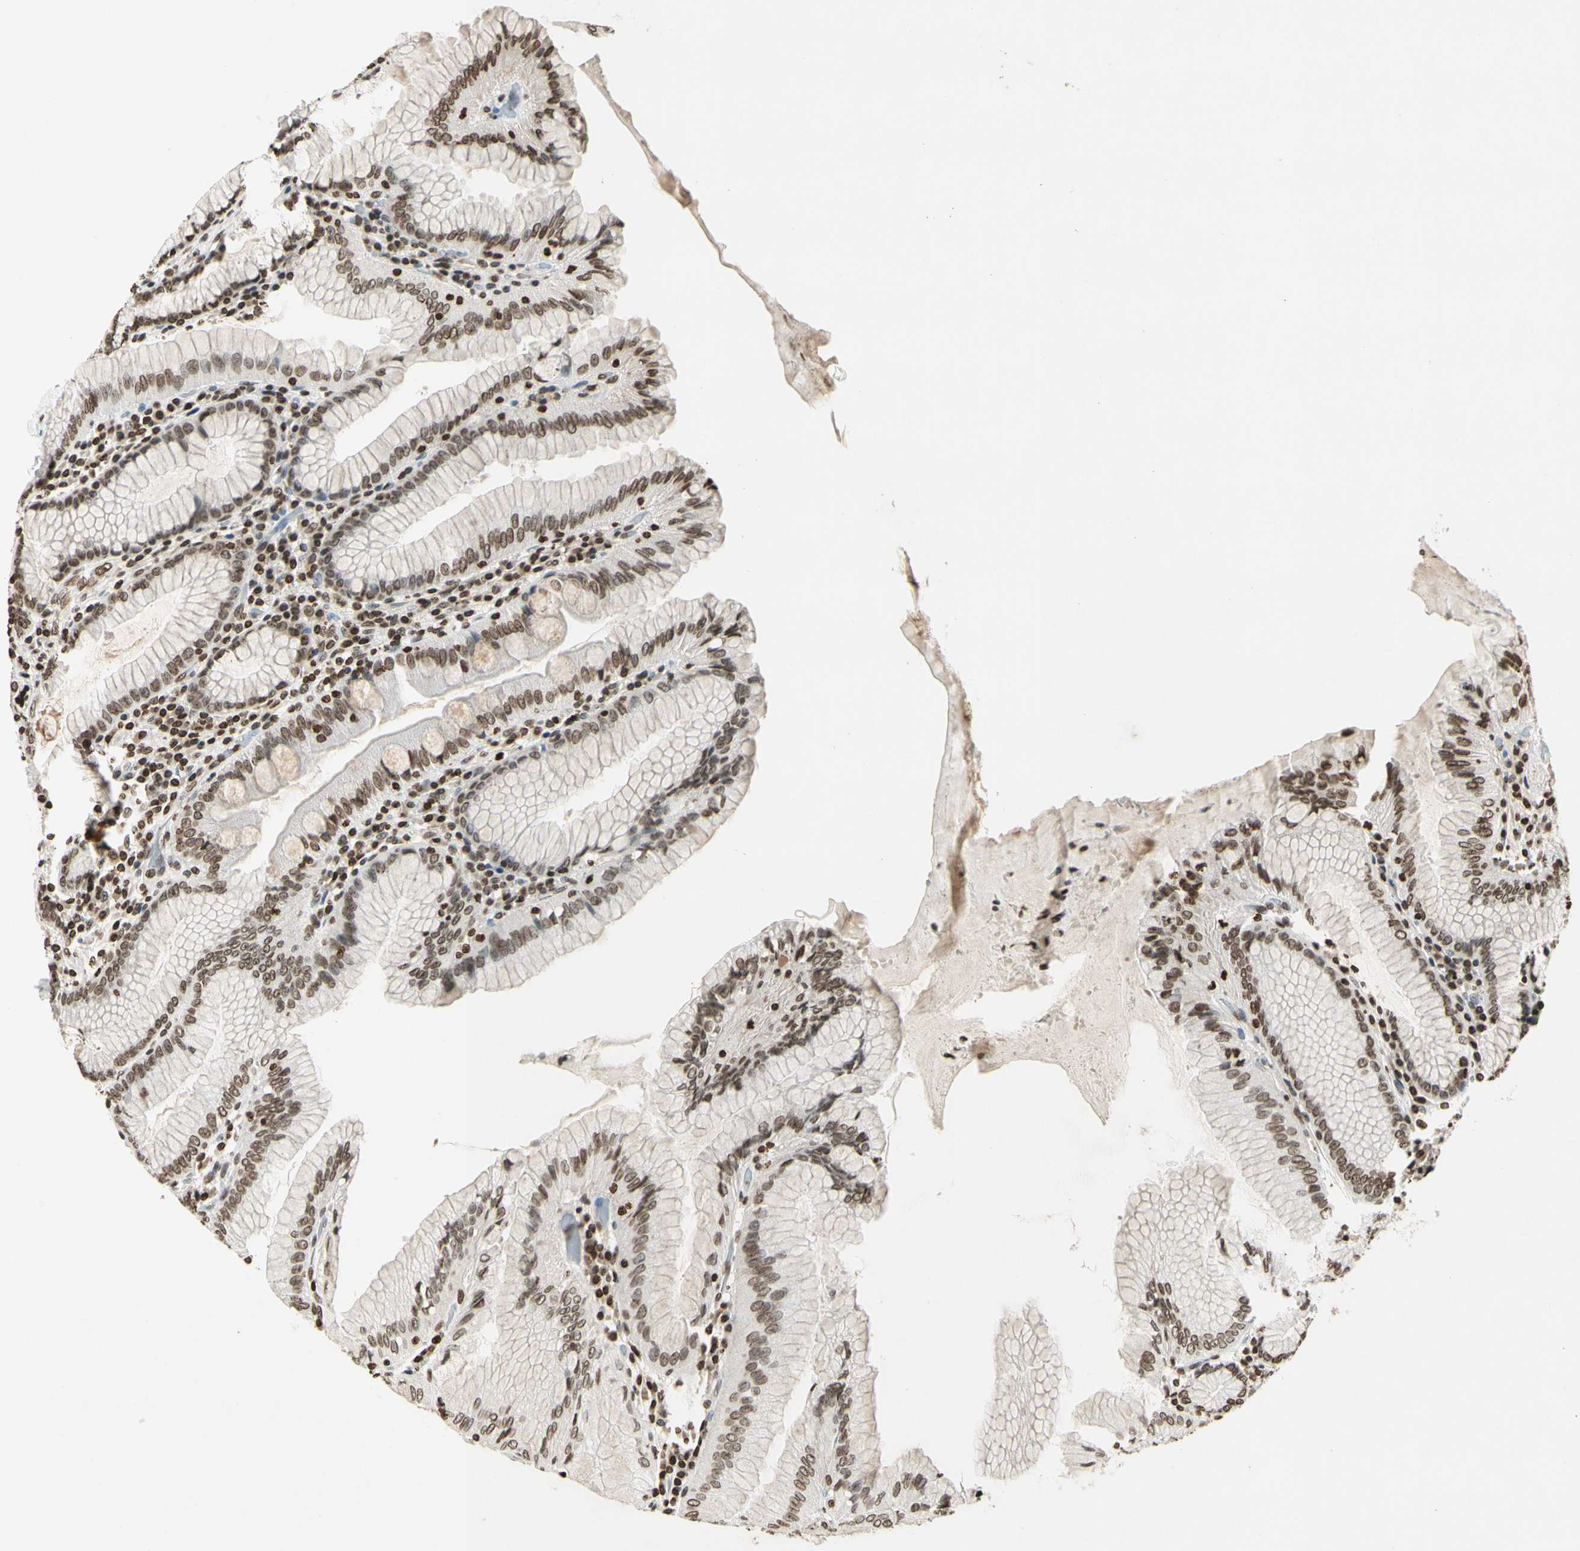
{"staining": {"intensity": "moderate", "quantity": ">75%", "location": "nuclear"}, "tissue": "stomach", "cell_type": "Glandular cells", "image_type": "normal", "snomed": [{"axis": "morphology", "description": "Normal tissue, NOS"}, {"axis": "topography", "description": "Stomach, lower"}], "caption": "This is a photomicrograph of immunohistochemistry staining of benign stomach, which shows moderate staining in the nuclear of glandular cells.", "gene": "RORA", "patient": {"sex": "female", "age": 76}}